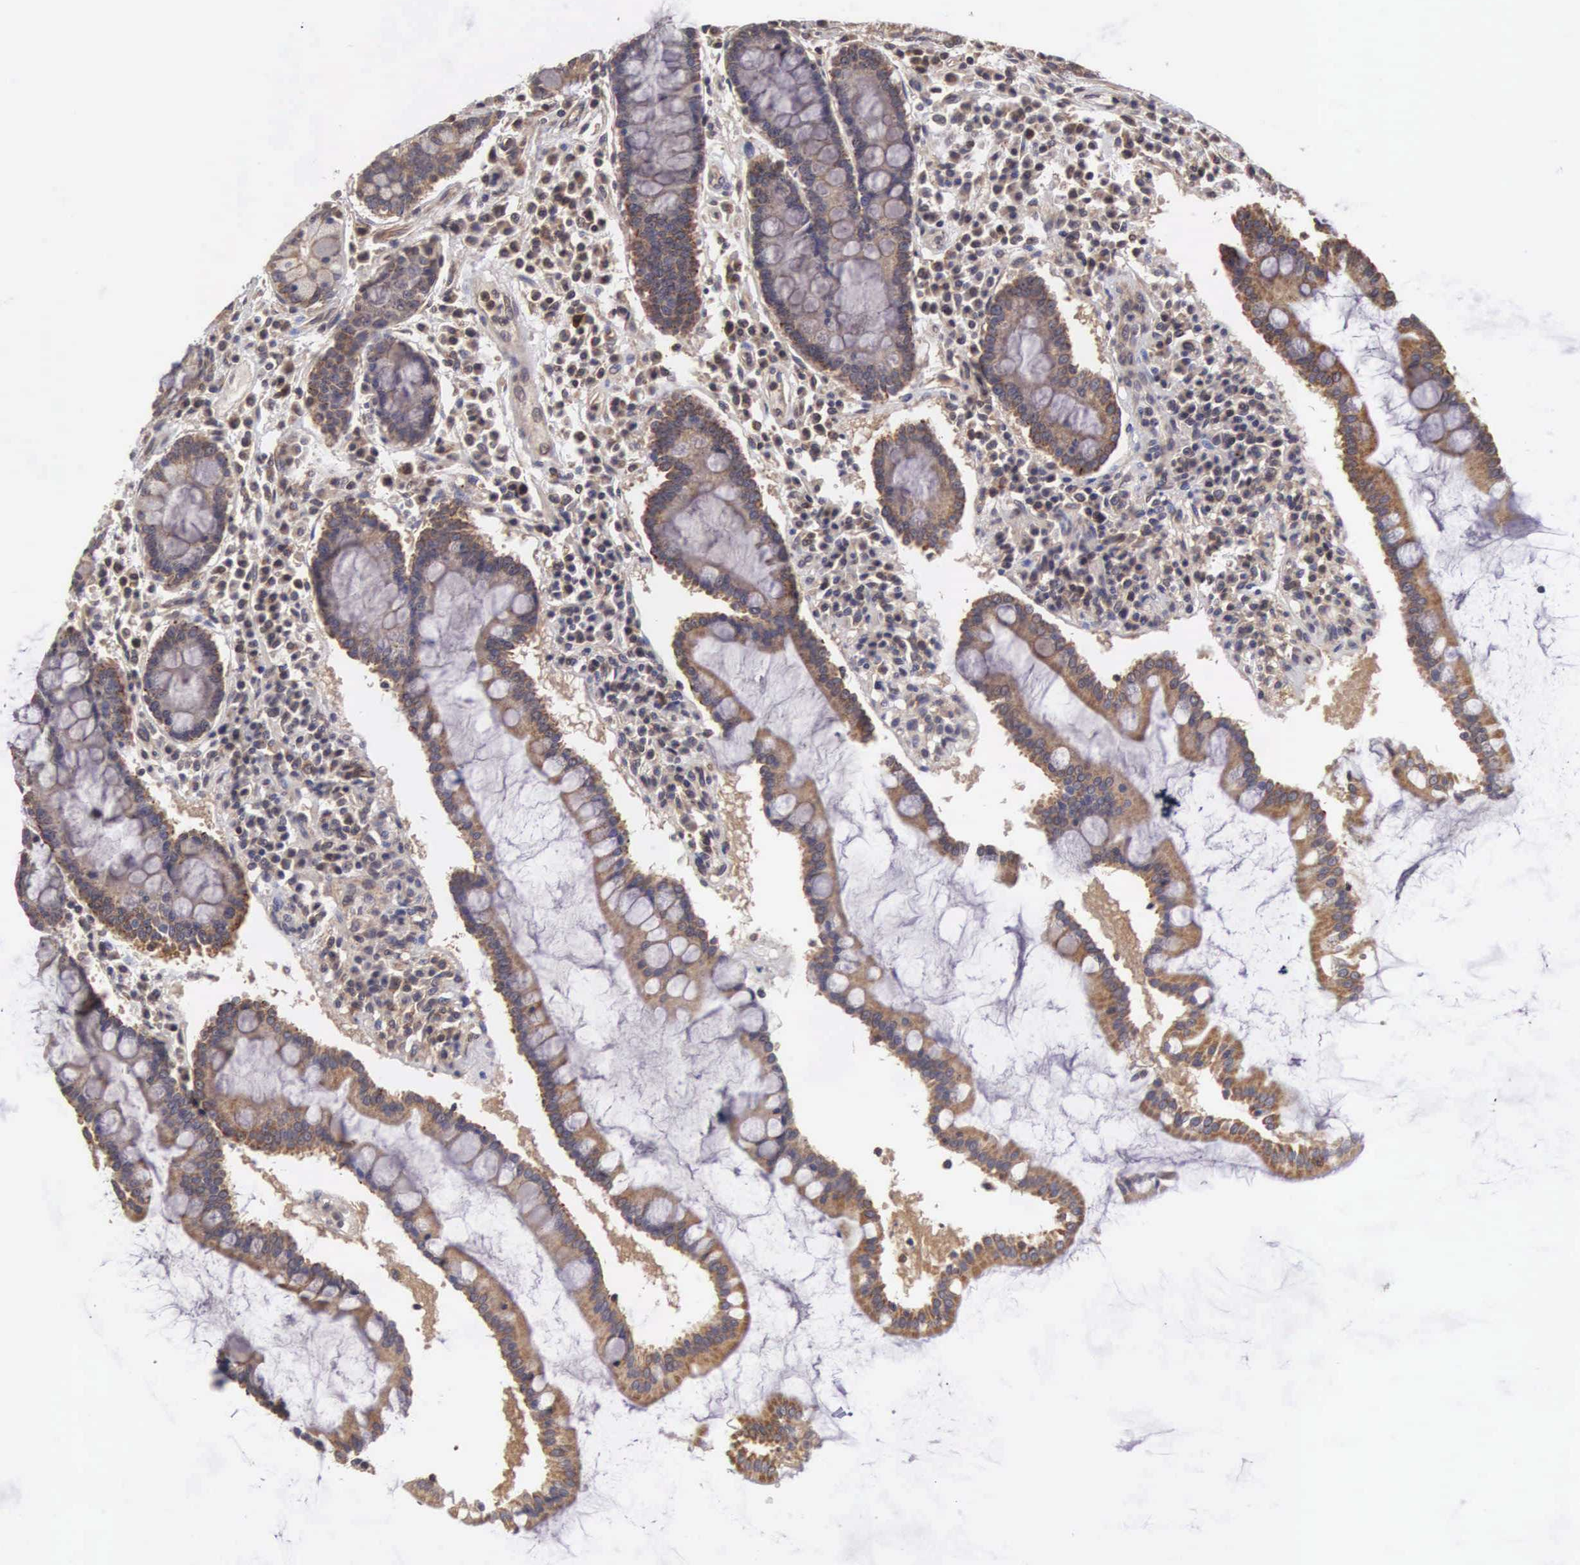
{"staining": {"intensity": "strong", "quantity": ">75%", "location": "cytoplasmic/membranous"}, "tissue": "duodenum", "cell_type": "Glandular cells", "image_type": "normal", "snomed": [{"axis": "morphology", "description": "Normal tissue, NOS"}, {"axis": "topography", "description": "Duodenum"}], "caption": "Duodenum stained with a brown dye demonstrates strong cytoplasmic/membranous positive positivity in approximately >75% of glandular cells.", "gene": "DHRS1", "patient": {"sex": "male", "age": 73}}